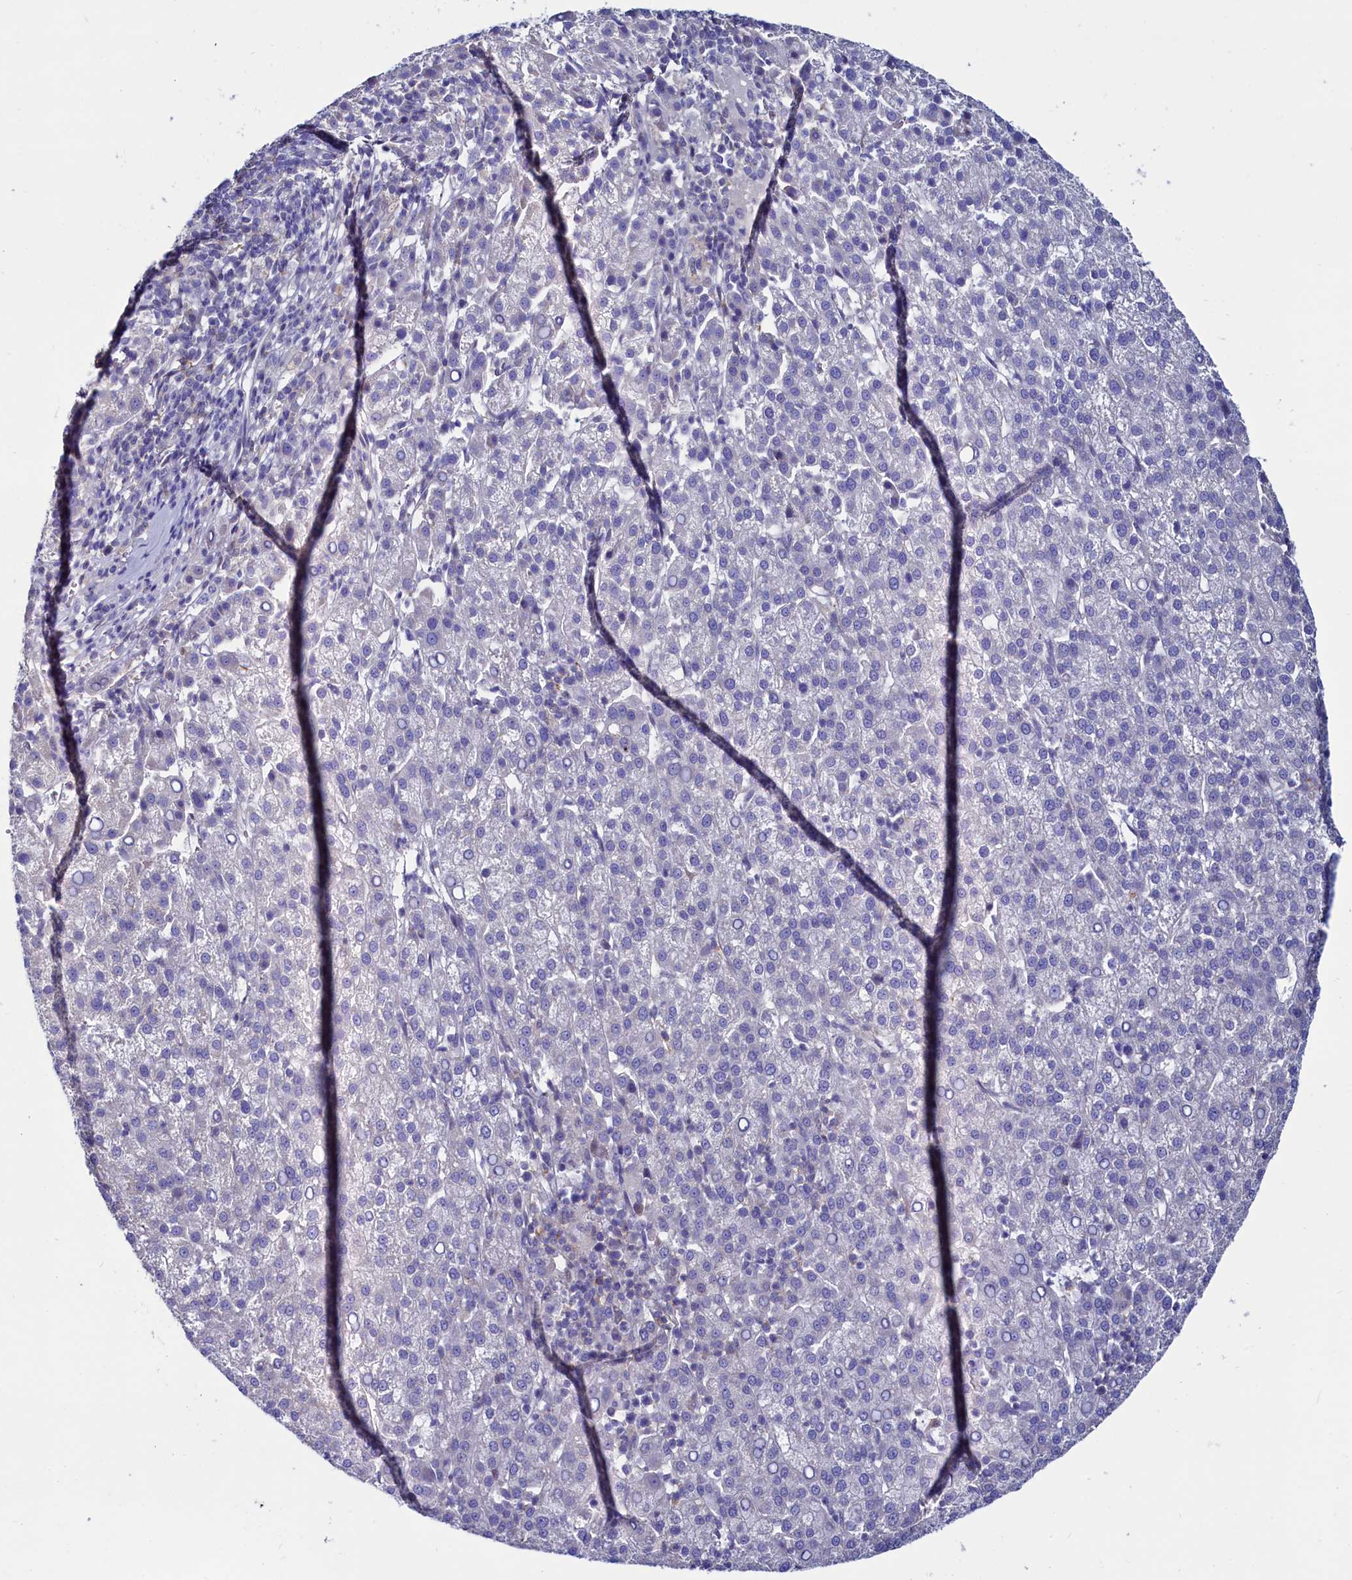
{"staining": {"intensity": "negative", "quantity": "none", "location": "none"}, "tissue": "liver cancer", "cell_type": "Tumor cells", "image_type": "cancer", "snomed": [{"axis": "morphology", "description": "Carcinoma, Hepatocellular, NOS"}, {"axis": "topography", "description": "Liver"}], "caption": "This is an IHC image of human liver hepatocellular carcinoma. There is no expression in tumor cells.", "gene": "ASTE1", "patient": {"sex": "female", "age": 58}}